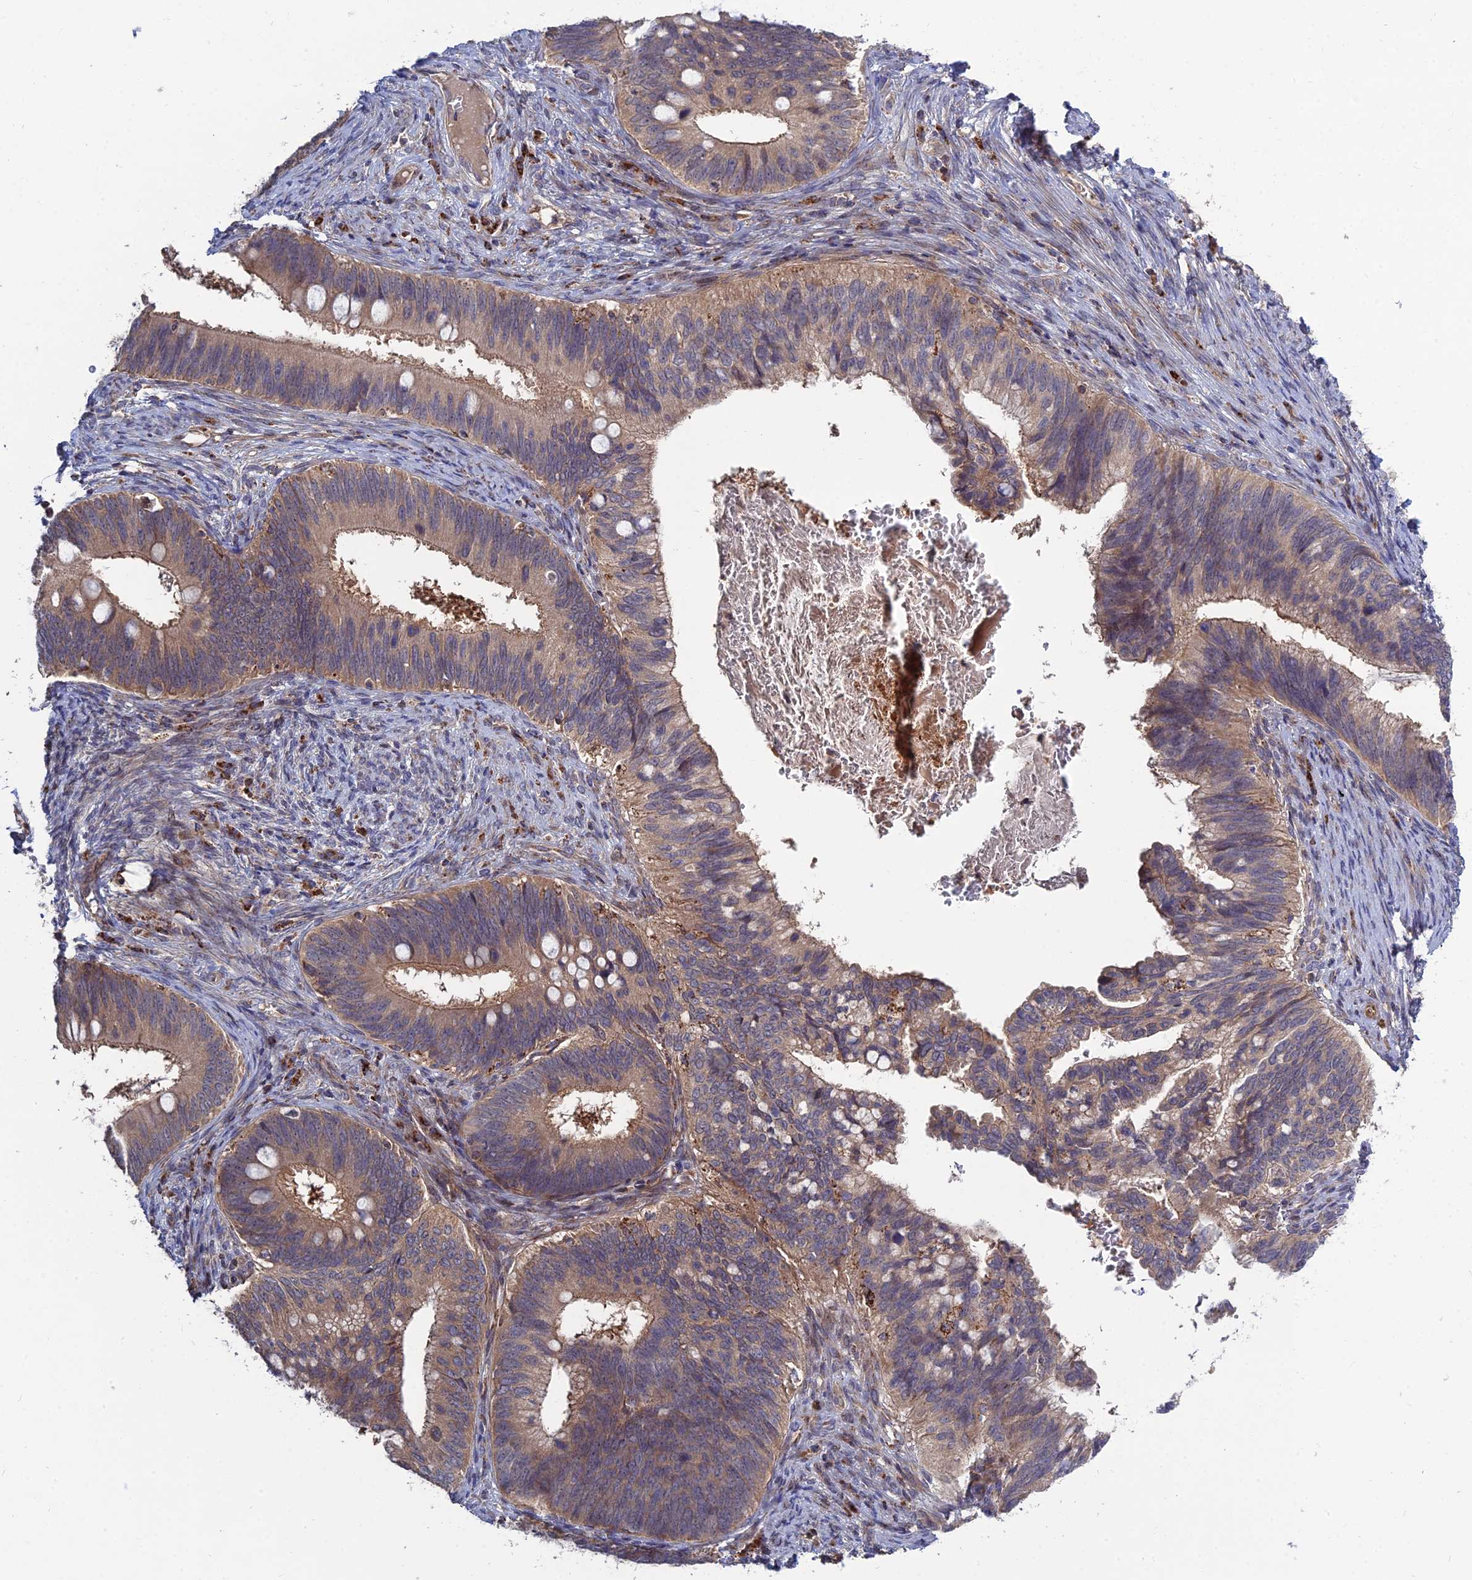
{"staining": {"intensity": "weak", "quantity": ">75%", "location": "cytoplasmic/membranous"}, "tissue": "cervical cancer", "cell_type": "Tumor cells", "image_type": "cancer", "snomed": [{"axis": "morphology", "description": "Adenocarcinoma, NOS"}, {"axis": "topography", "description": "Cervix"}], "caption": "Cervical adenocarcinoma stained with a brown dye displays weak cytoplasmic/membranous positive expression in approximately >75% of tumor cells.", "gene": "RIC8B", "patient": {"sex": "female", "age": 42}}